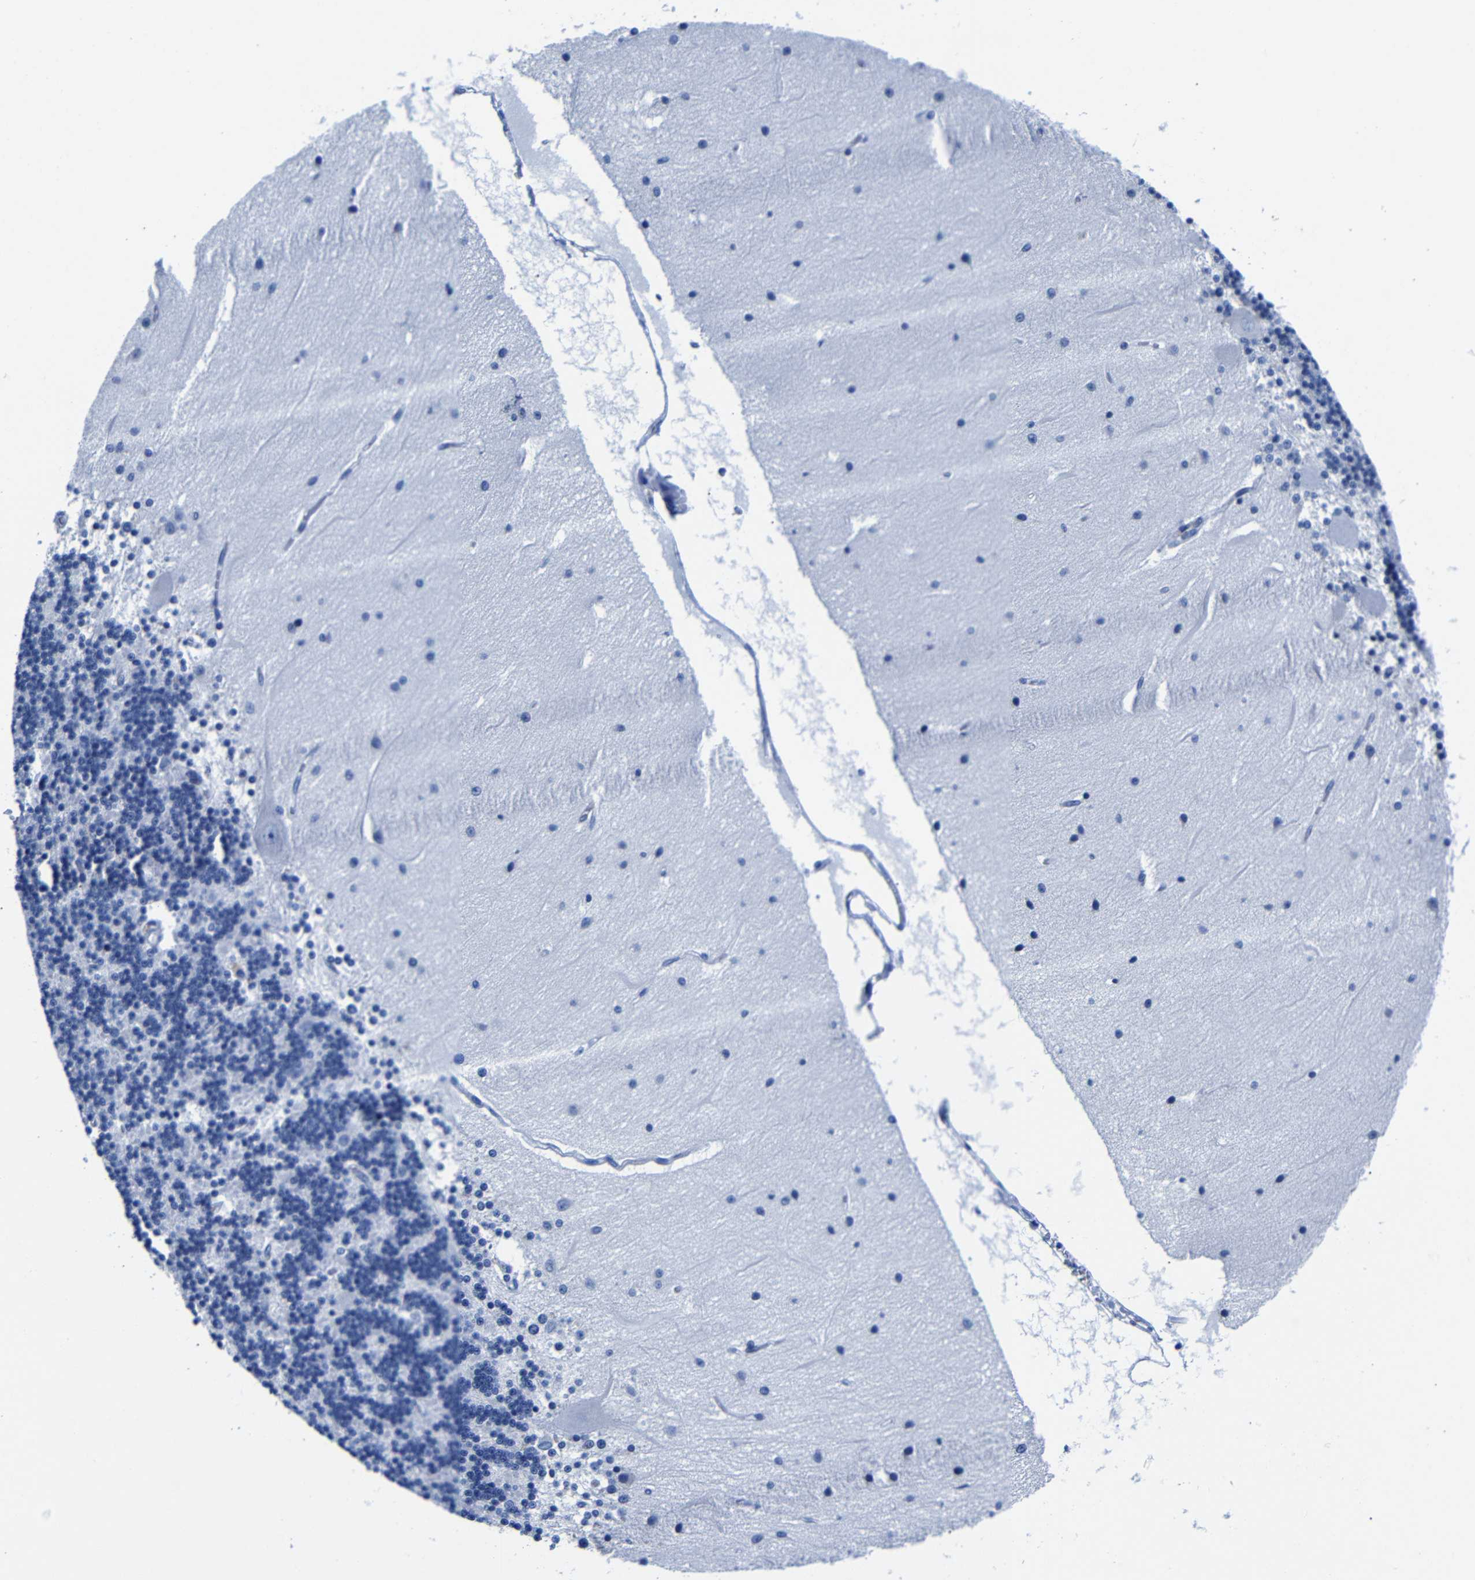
{"staining": {"intensity": "negative", "quantity": "none", "location": "none"}, "tissue": "cerebellum", "cell_type": "Cells in granular layer", "image_type": "normal", "snomed": [{"axis": "morphology", "description": "Normal tissue, NOS"}, {"axis": "topography", "description": "Cerebellum"}], "caption": "DAB (3,3'-diaminobenzidine) immunohistochemical staining of unremarkable human cerebellum shows no significant positivity in cells in granular layer. (Immunohistochemistry (ihc), brightfield microscopy, high magnification).", "gene": "CLEC4G", "patient": {"sex": "female", "age": 54}}